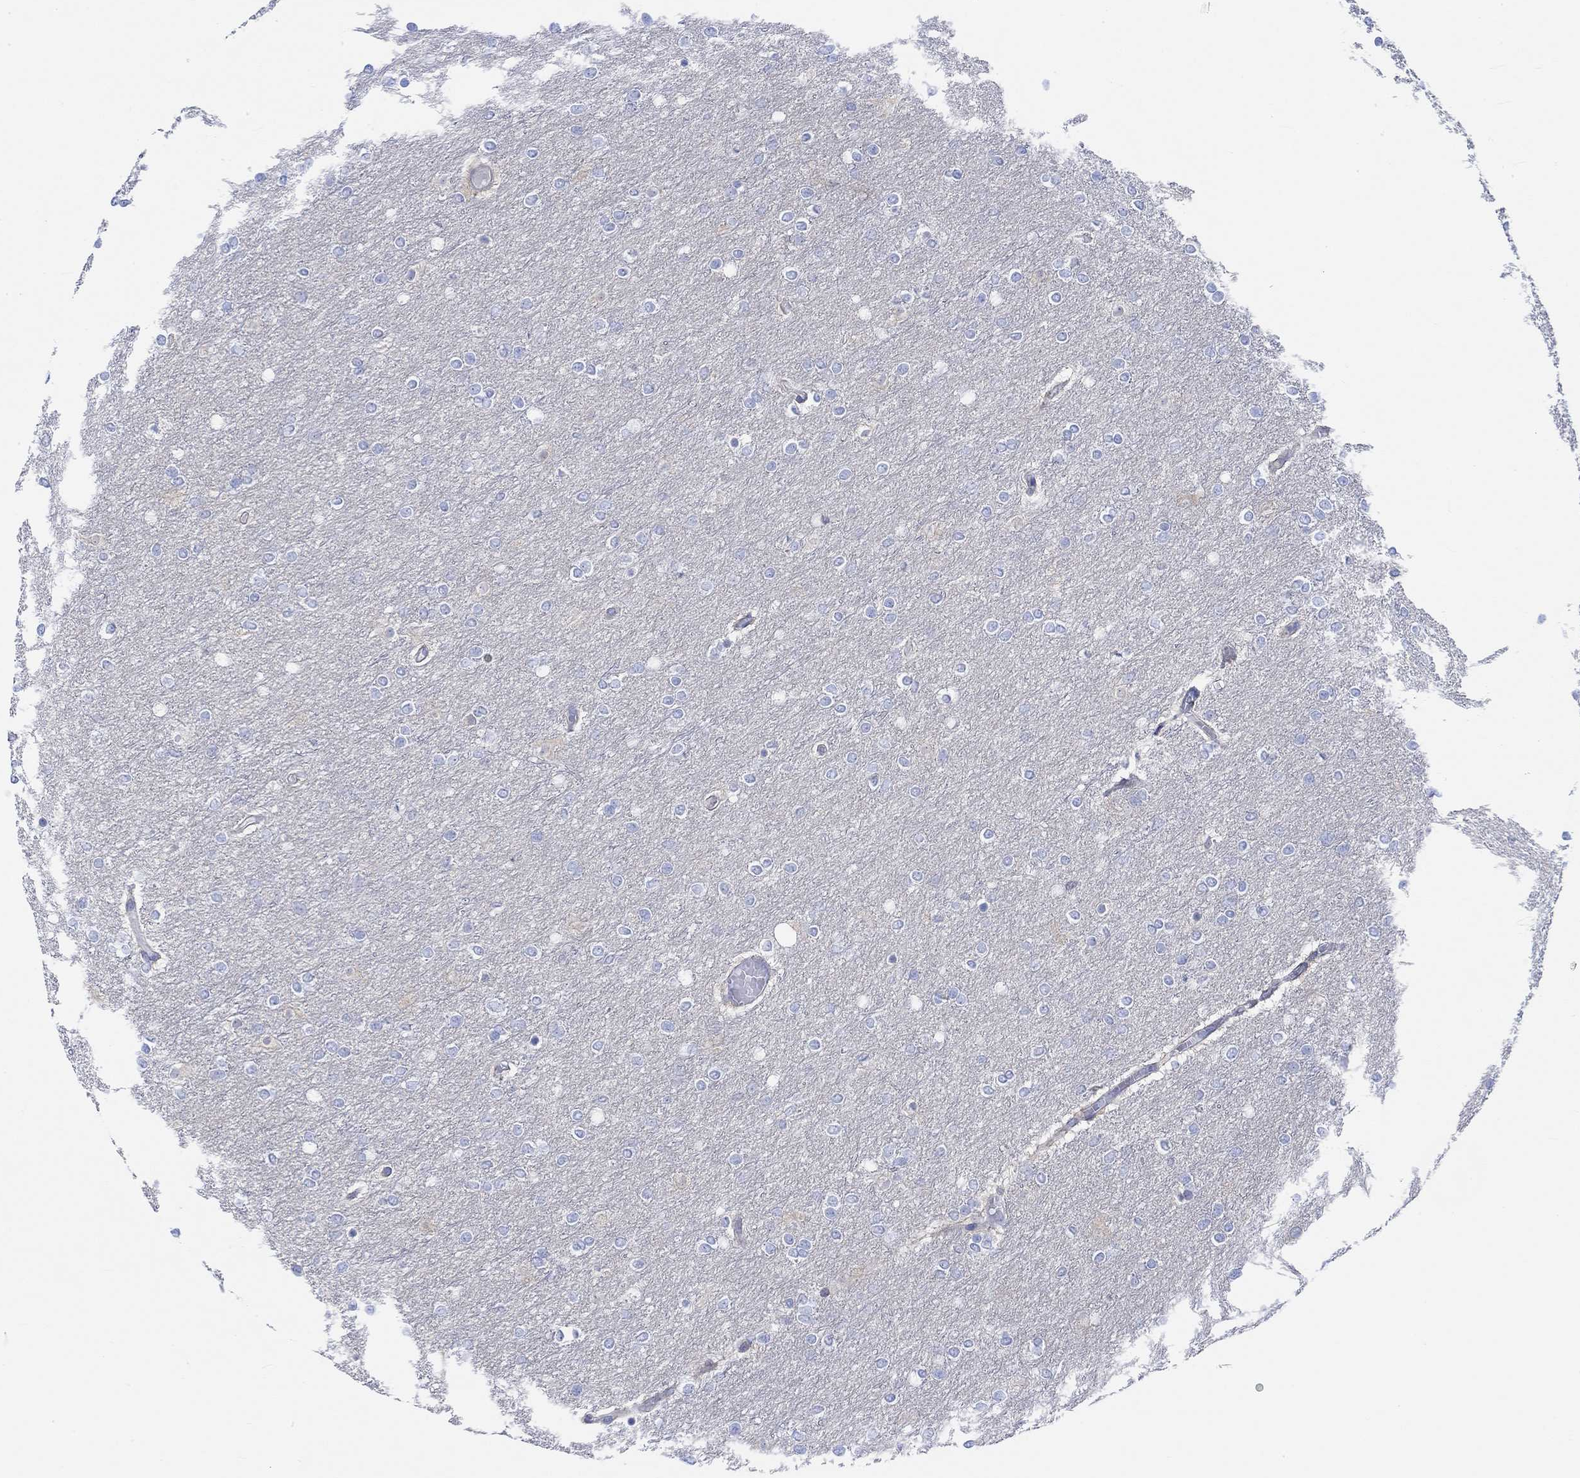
{"staining": {"intensity": "negative", "quantity": "none", "location": "none"}, "tissue": "glioma", "cell_type": "Tumor cells", "image_type": "cancer", "snomed": [{"axis": "morphology", "description": "Glioma, malignant, High grade"}, {"axis": "topography", "description": "Brain"}], "caption": "An IHC image of malignant glioma (high-grade) is shown. There is no staining in tumor cells of malignant glioma (high-grade).", "gene": "REEP6", "patient": {"sex": "female", "age": 61}}